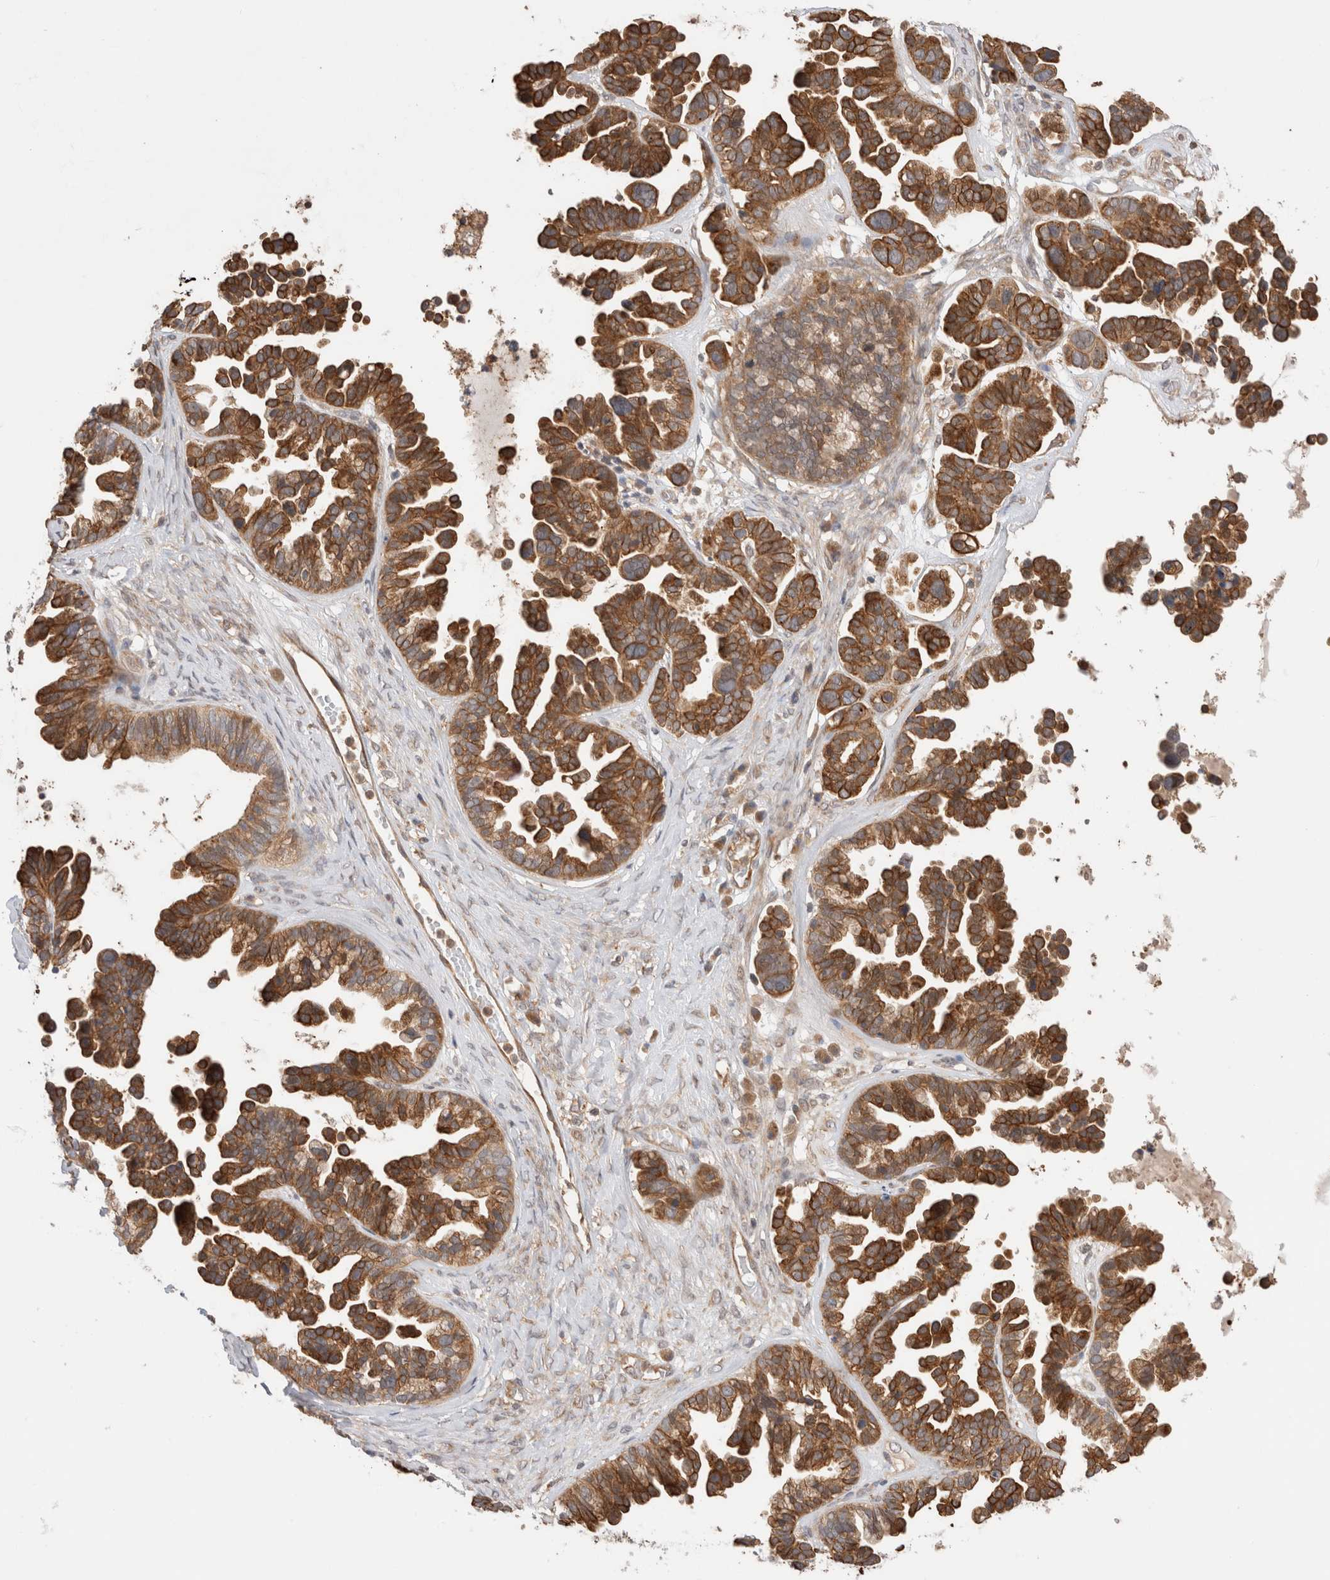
{"staining": {"intensity": "strong", "quantity": ">75%", "location": "cytoplasmic/membranous"}, "tissue": "ovarian cancer", "cell_type": "Tumor cells", "image_type": "cancer", "snomed": [{"axis": "morphology", "description": "Cystadenocarcinoma, serous, NOS"}, {"axis": "topography", "description": "Ovary"}], "caption": "Ovarian cancer (serous cystadenocarcinoma) stained for a protein (brown) exhibits strong cytoplasmic/membranous positive staining in about >75% of tumor cells.", "gene": "VPS28", "patient": {"sex": "female", "age": 56}}